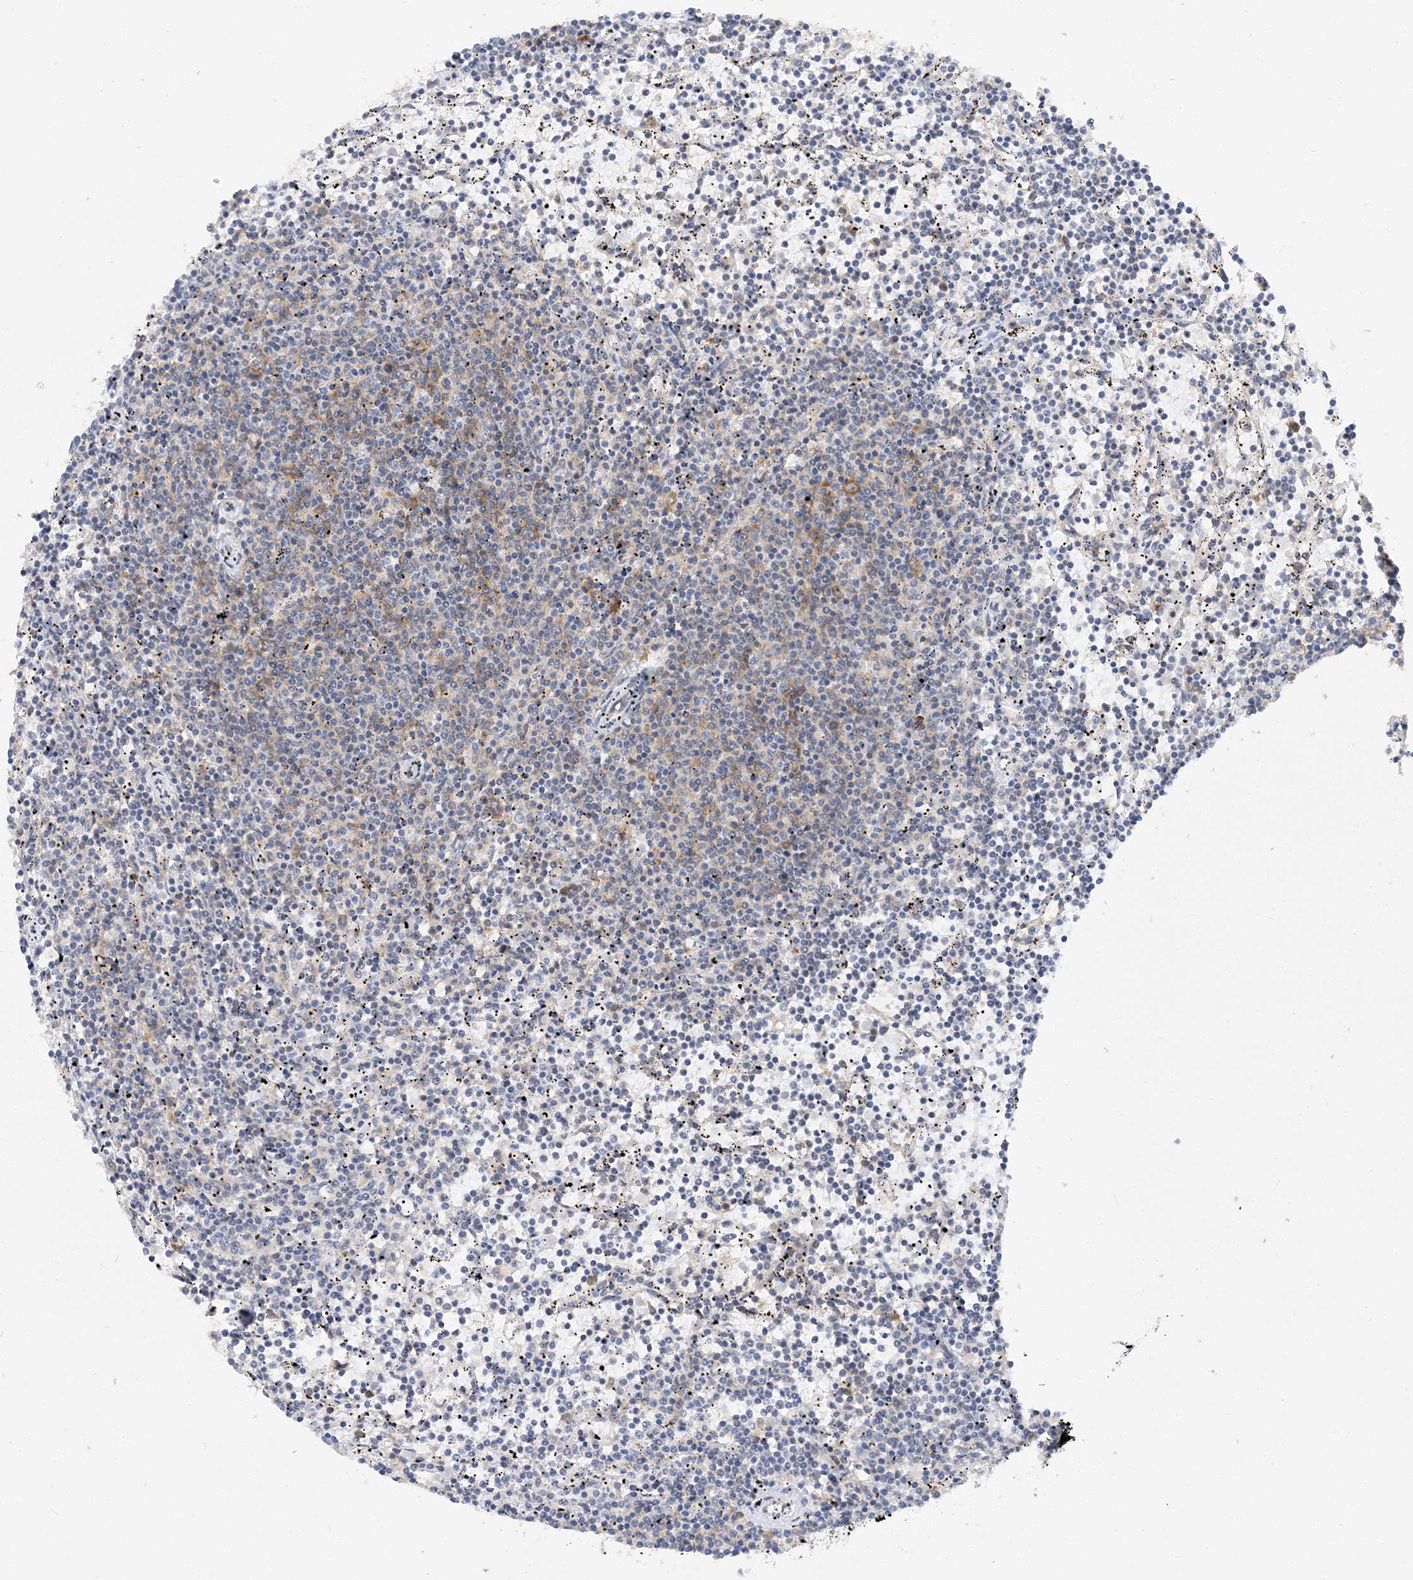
{"staining": {"intensity": "weak", "quantity": "<25%", "location": "cytoplasmic/membranous"}, "tissue": "lymphoma", "cell_type": "Tumor cells", "image_type": "cancer", "snomed": [{"axis": "morphology", "description": "Malignant lymphoma, non-Hodgkin's type, Low grade"}, {"axis": "topography", "description": "Spleen"}], "caption": "This photomicrograph is of lymphoma stained with immunohistochemistry (IHC) to label a protein in brown with the nuclei are counter-stained blue. There is no expression in tumor cells.", "gene": "LARP4B", "patient": {"sex": "female", "age": 50}}